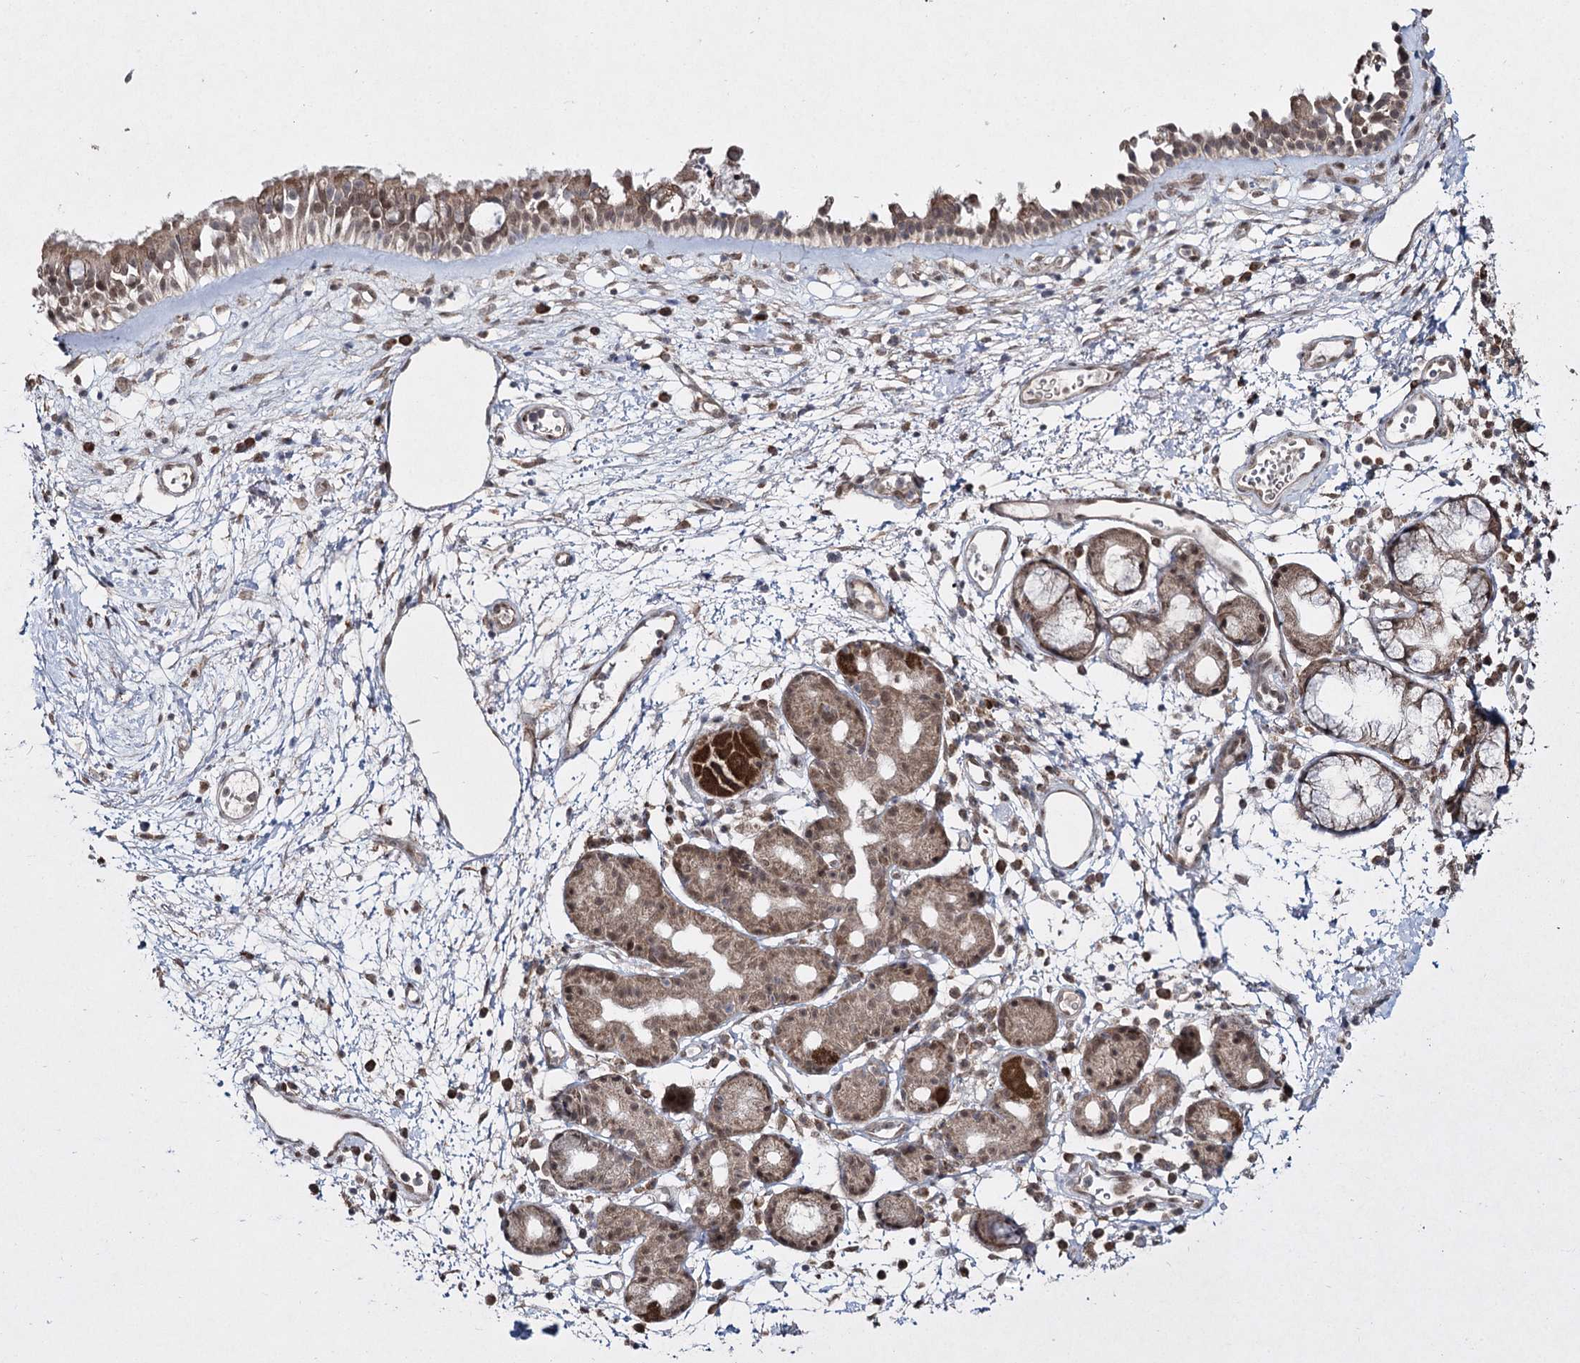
{"staining": {"intensity": "moderate", "quantity": ">75%", "location": "cytoplasmic/membranous,nuclear"}, "tissue": "nasopharynx", "cell_type": "Respiratory epithelial cells", "image_type": "normal", "snomed": [{"axis": "morphology", "description": "Normal tissue, NOS"}, {"axis": "morphology", "description": "Inflammation, NOS"}, {"axis": "topography", "description": "Nasopharynx"}], "caption": "Protein expression analysis of normal human nasopharynx reveals moderate cytoplasmic/membranous,nuclear staining in about >75% of respiratory epithelial cells. Nuclei are stained in blue.", "gene": "TRNT1", "patient": {"sex": "male", "age": 70}}